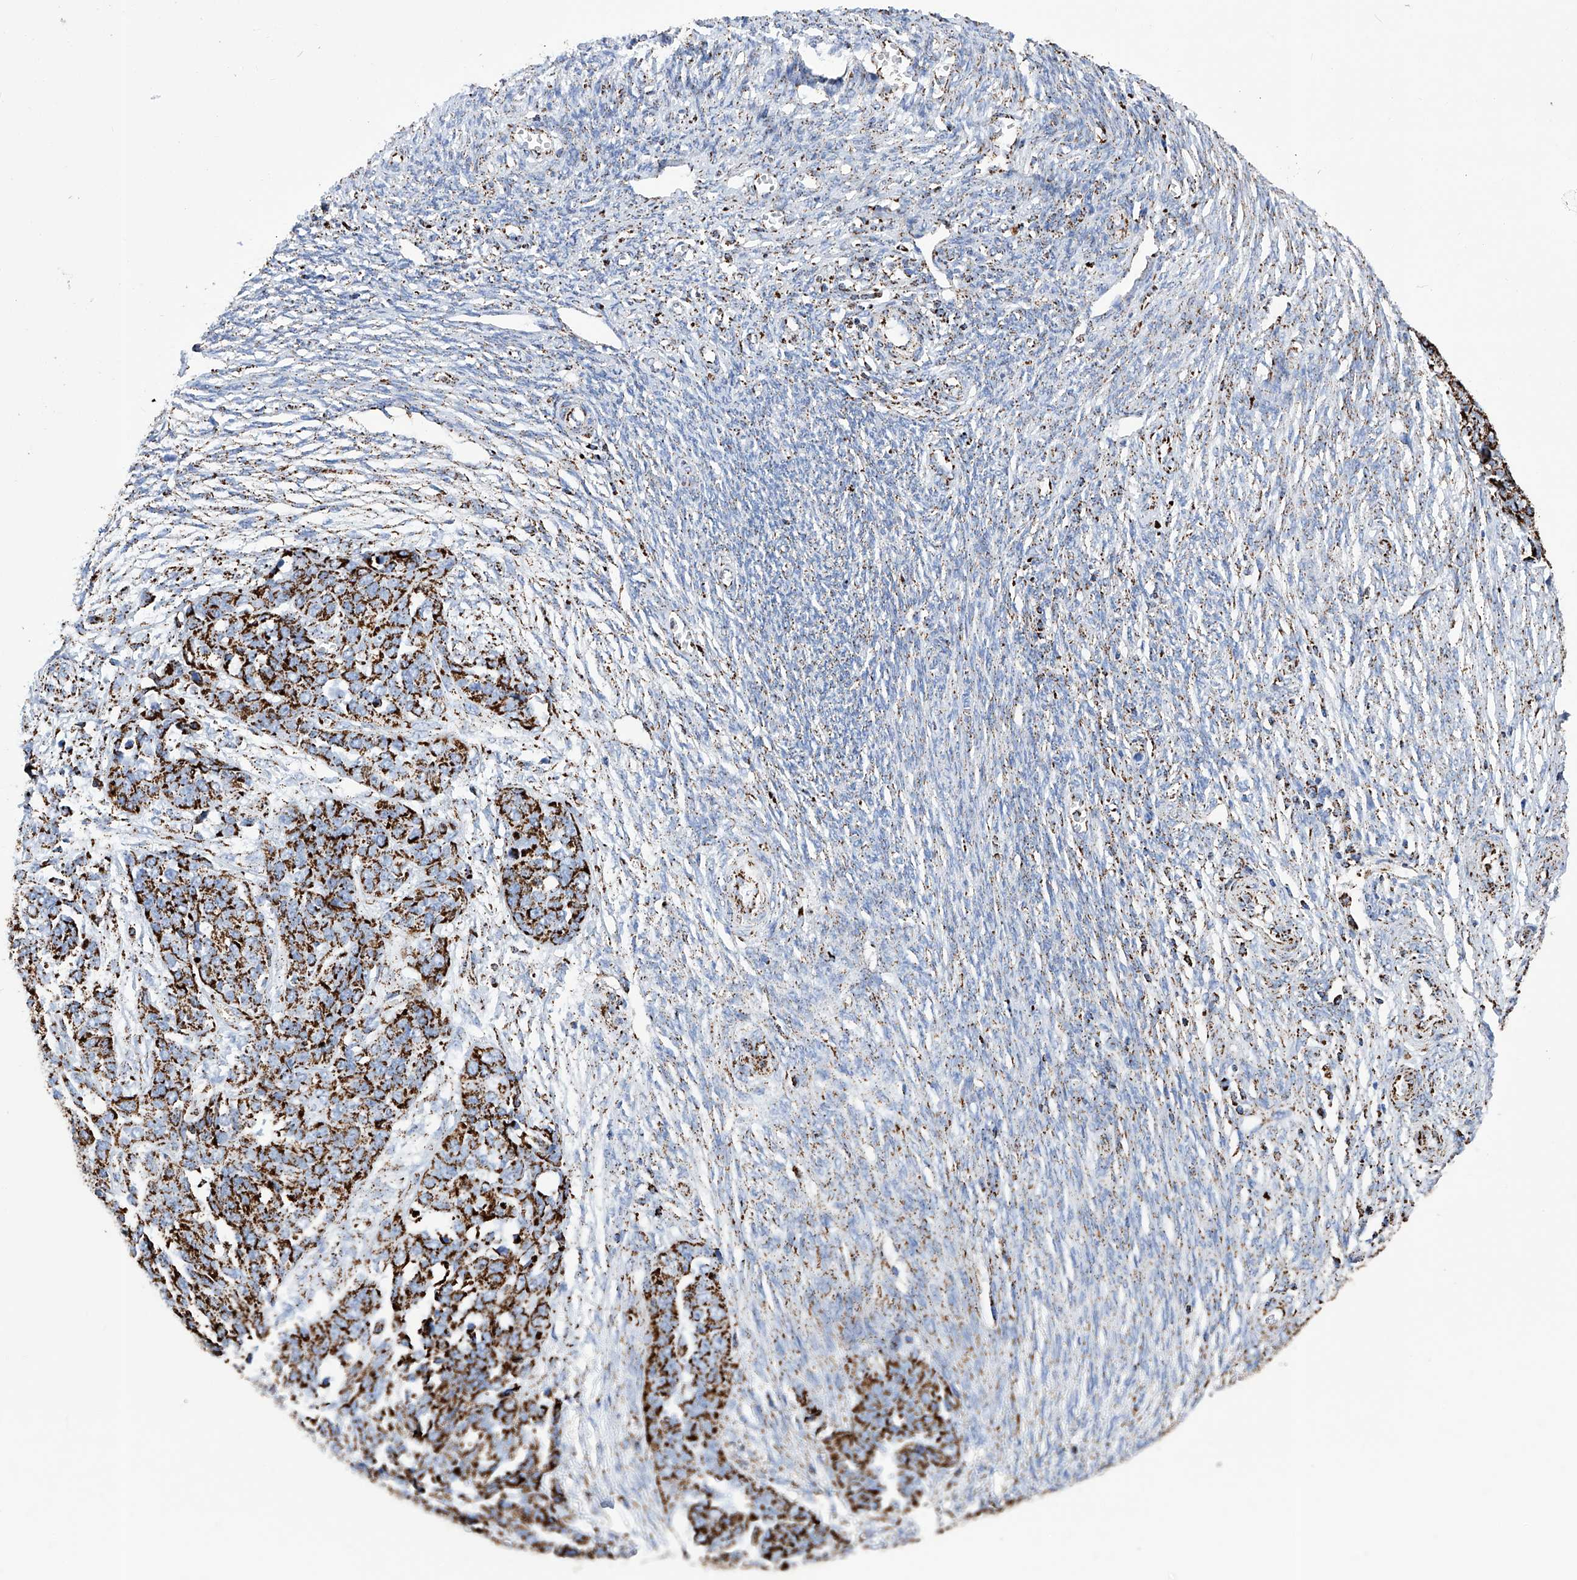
{"staining": {"intensity": "strong", "quantity": ">75%", "location": "cytoplasmic/membranous"}, "tissue": "ovarian cancer", "cell_type": "Tumor cells", "image_type": "cancer", "snomed": [{"axis": "morphology", "description": "Cystadenocarcinoma, serous, NOS"}, {"axis": "topography", "description": "Ovary"}], "caption": "There is high levels of strong cytoplasmic/membranous expression in tumor cells of ovarian cancer (serous cystadenocarcinoma), as demonstrated by immunohistochemical staining (brown color).", "gene": "ATP5PF", "patient": {"sex": "female", "age": 44}}